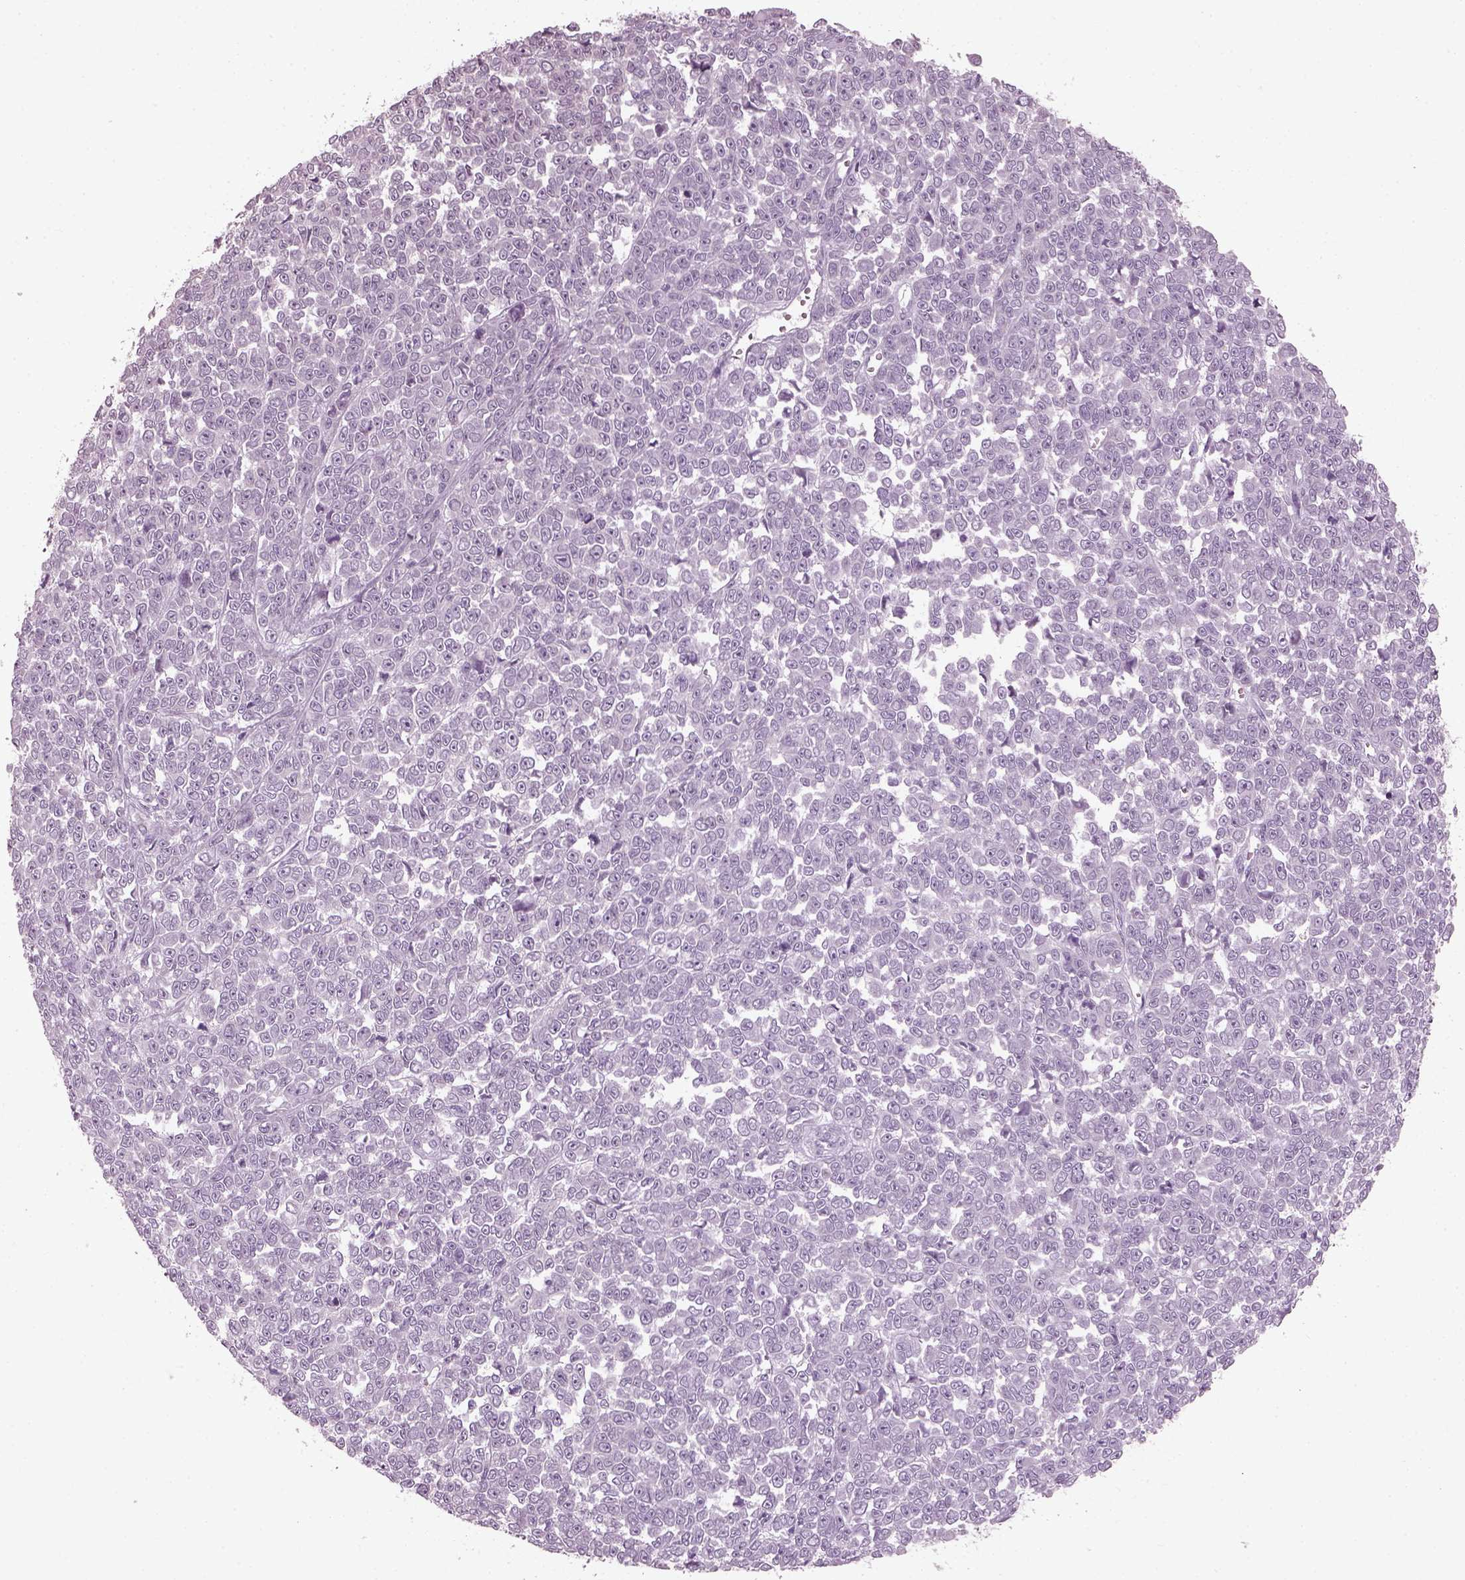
{"staining": {"intensity": "negative", "quantity": "none", "location": "none"}, "tissue": "melanoma", "cell_type": "Tumor cells", "image_type": "cancer", "snomed": [{"axis": "morphology", "description": "Malignant melanoma, NOS"}, {"axis": "topography", "description": "Skin"}], "caption": "An immunohistochemistry photomicrograph of malignant melanoma is shown. There is no staining in tumor cells of malignant melanoma.", "gene": "PDC", "patient": {"sex": "female", "age": 95}}